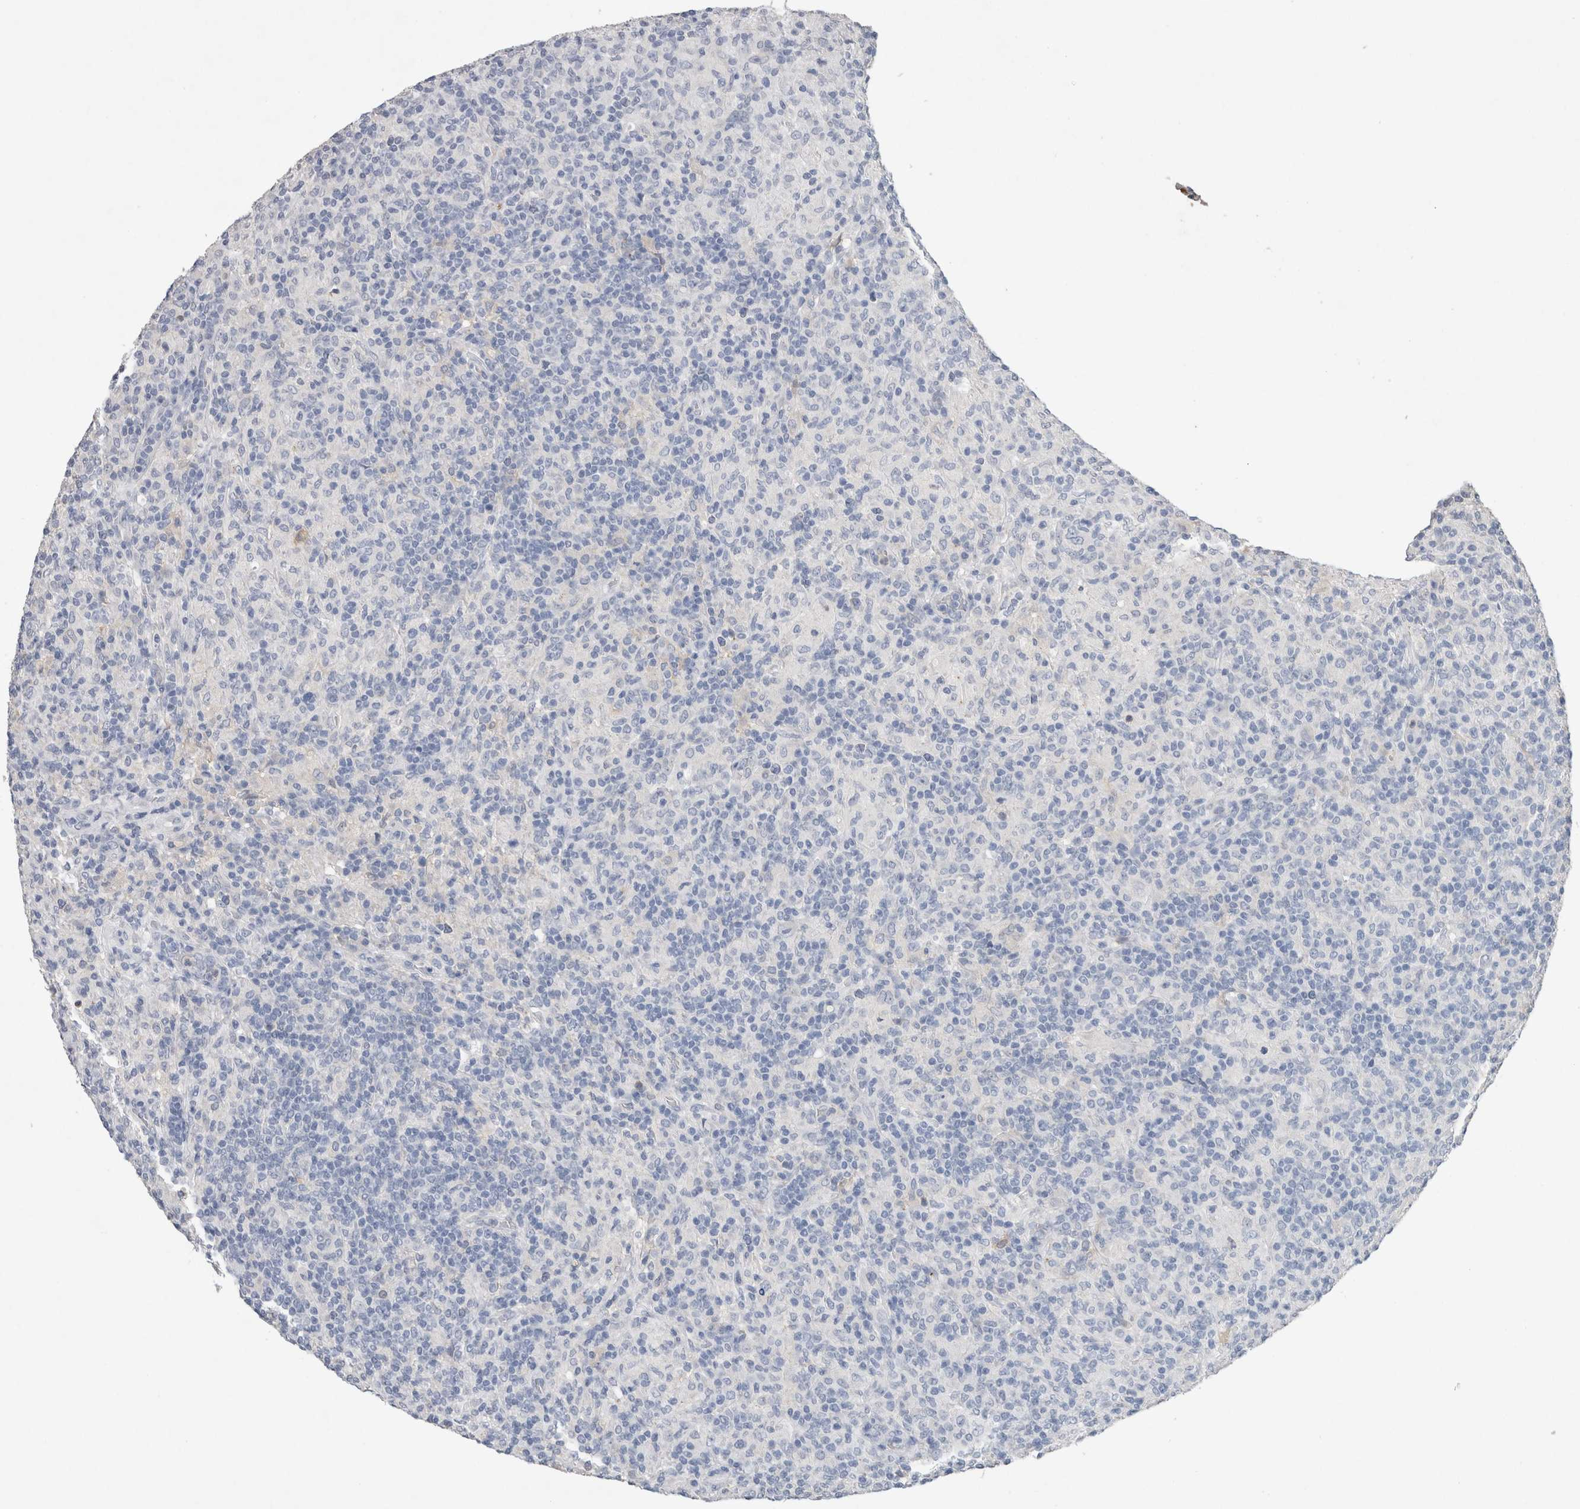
{"staining": {"intensity": "negative", "quantity": "none", "location": "none"}, "tissue": "lymphoma", "cell_type": "Tumor cells", "image_type": "cancer", "snomed": [{"axis": "morphology", "description": "Hodgkin's disease, NOS"}, {"axis": "topography", "description": "Lymph node"}], "caption": "DAB immunohistochemical staining of human lymphoma shows no significant expression in tumor cells.", "gene": "FABP7", "patient": {"sex": "male", "age": 70}}